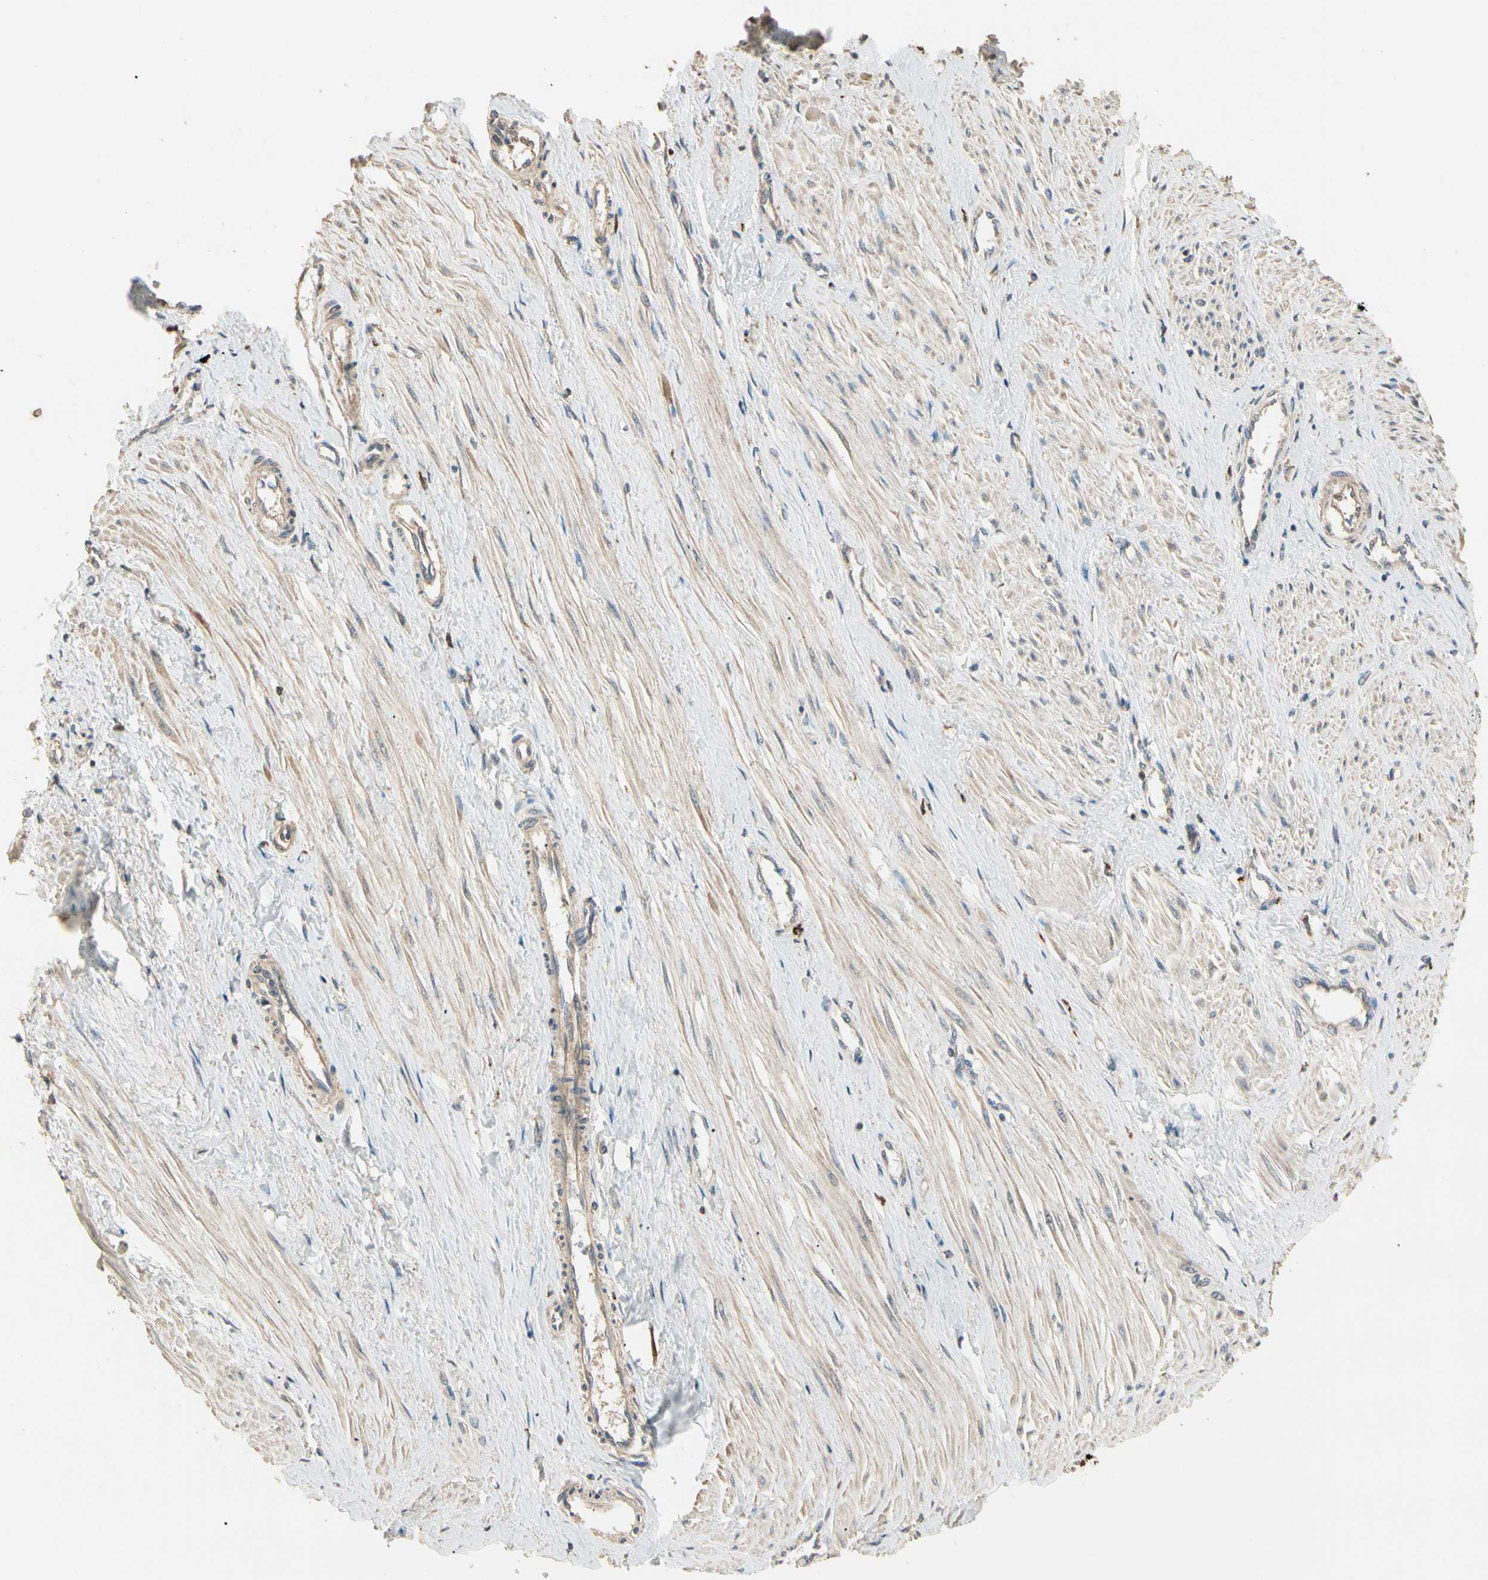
{"staining": {"intensity": "weak", "quantity": ">75%", "location": "cytoplasmic/membranous"}, "tissue": "smooth muscle", "cell_type": "Smooth muscle cells", "image_type": "normal", "snomed": [{"axis": "morphology", "description": "Normal tissue, NOS"}, {"axis": "topography", "description": "Smooth muscle"}, {"axis": "topography", "description": "Uterus"}], "caption": "IHC (DAB) staining of normal human smooth muscle exhibits weak cytoplasmic/membranous protein expression in approximately >75% of smooth muscle cells. The protein of interest is shown in brown color, while the nuclei are stained blue.", "gene": "CDH6", "patient": {"sex": "female", "age": 39}}